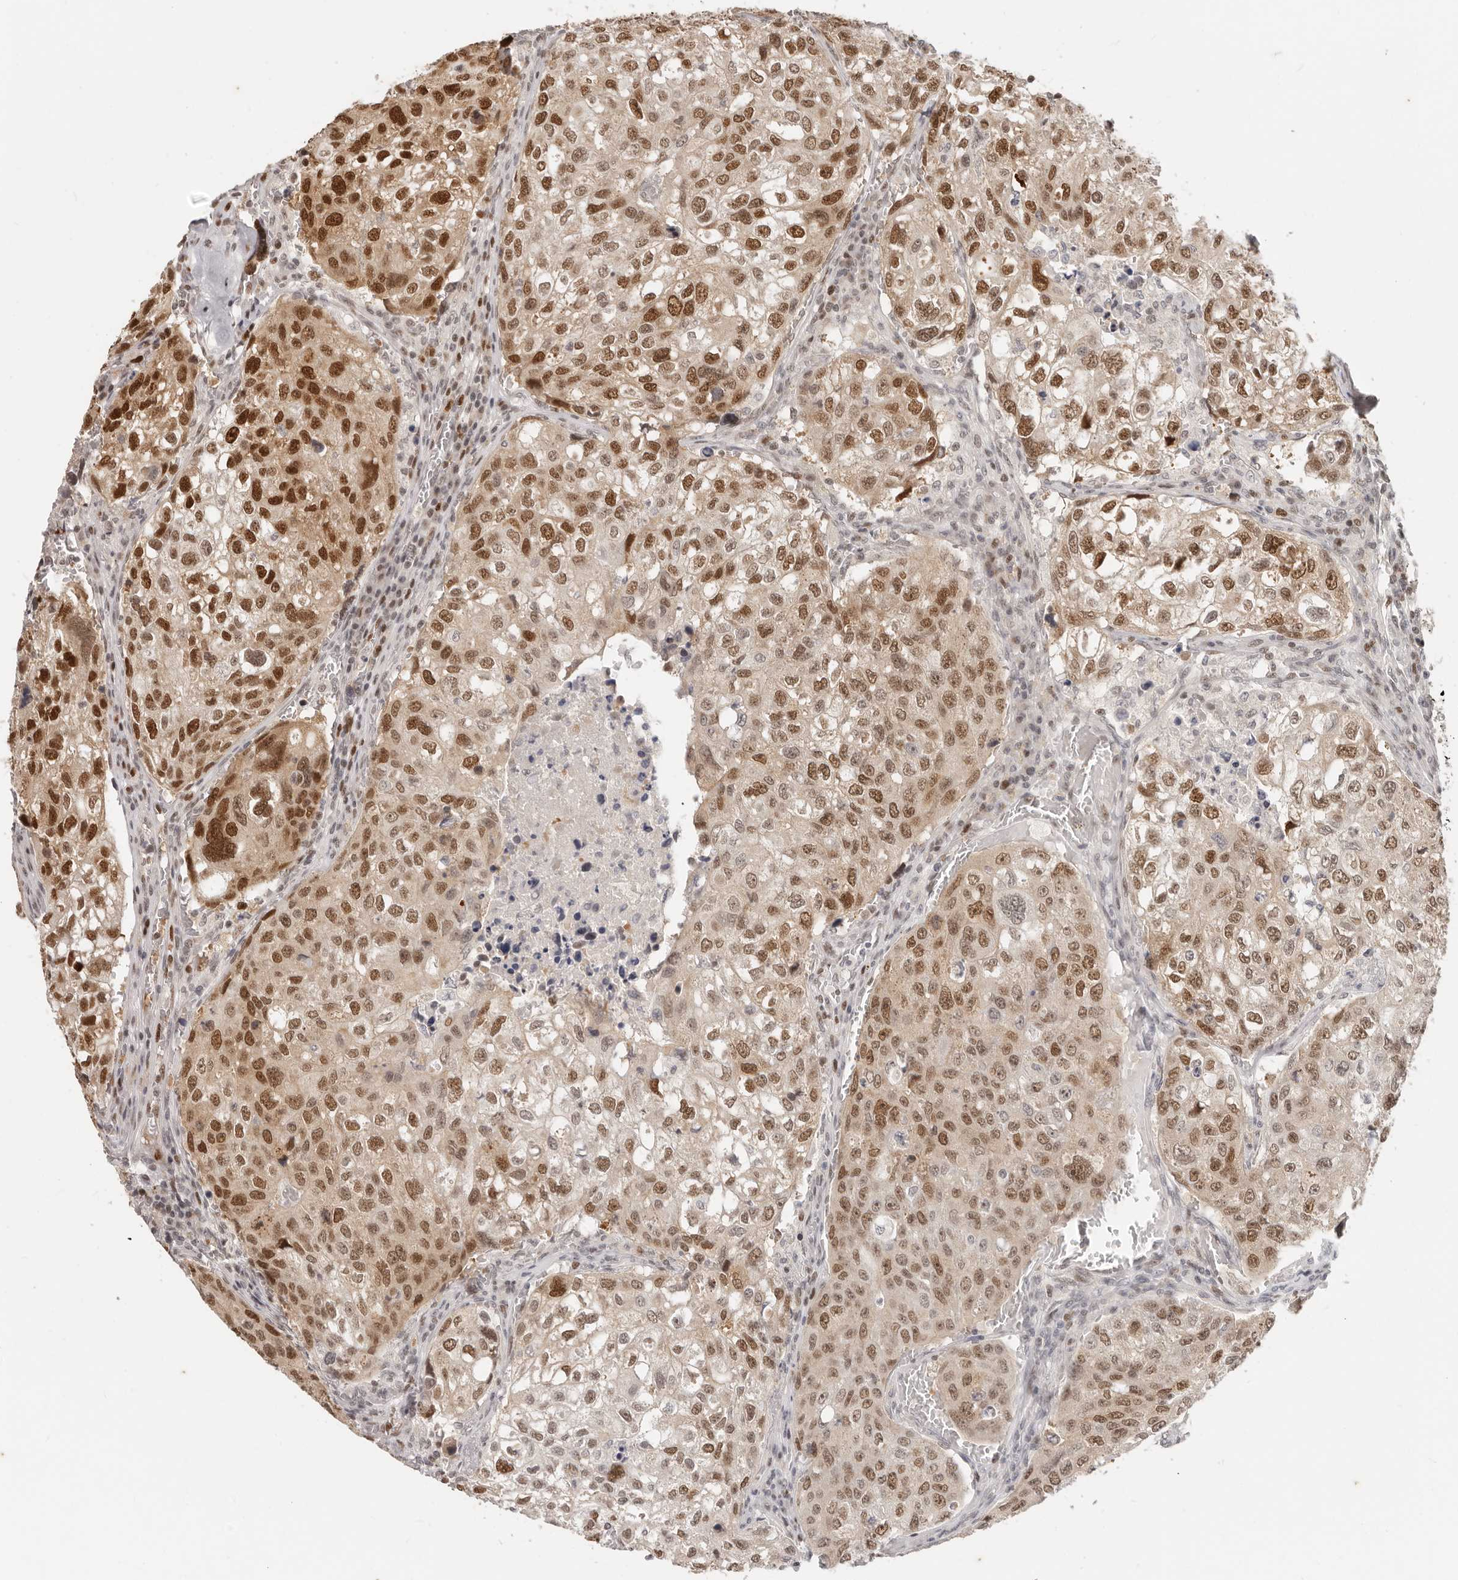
{"staining": {"intensity": "strong", "quantity": ">75%", "location": "nuclear"}, "tissue": "urothelial cancer", "cell_type": "Tumor cells", "image_type": "cancer", "snomed": [{"axis": "morphology", "description": "Urothelial carcinoma, High grade"}, {"axis": "topography", "description": "Lymph node"}, {"axis": "topography", "description": "Urinary bladder"}], "caption": "A micrograph of urothelial cancer stained for a protein reveals strong nuclear brown staining in tumor cells. The staining was performed using DAB to visualize the protein expression in brown, while the nuclei were stained in blue with hematoxylin (Magnification: 20x).", "gene": "RFC2", "patient": {"sex": "male", "age": 51}}